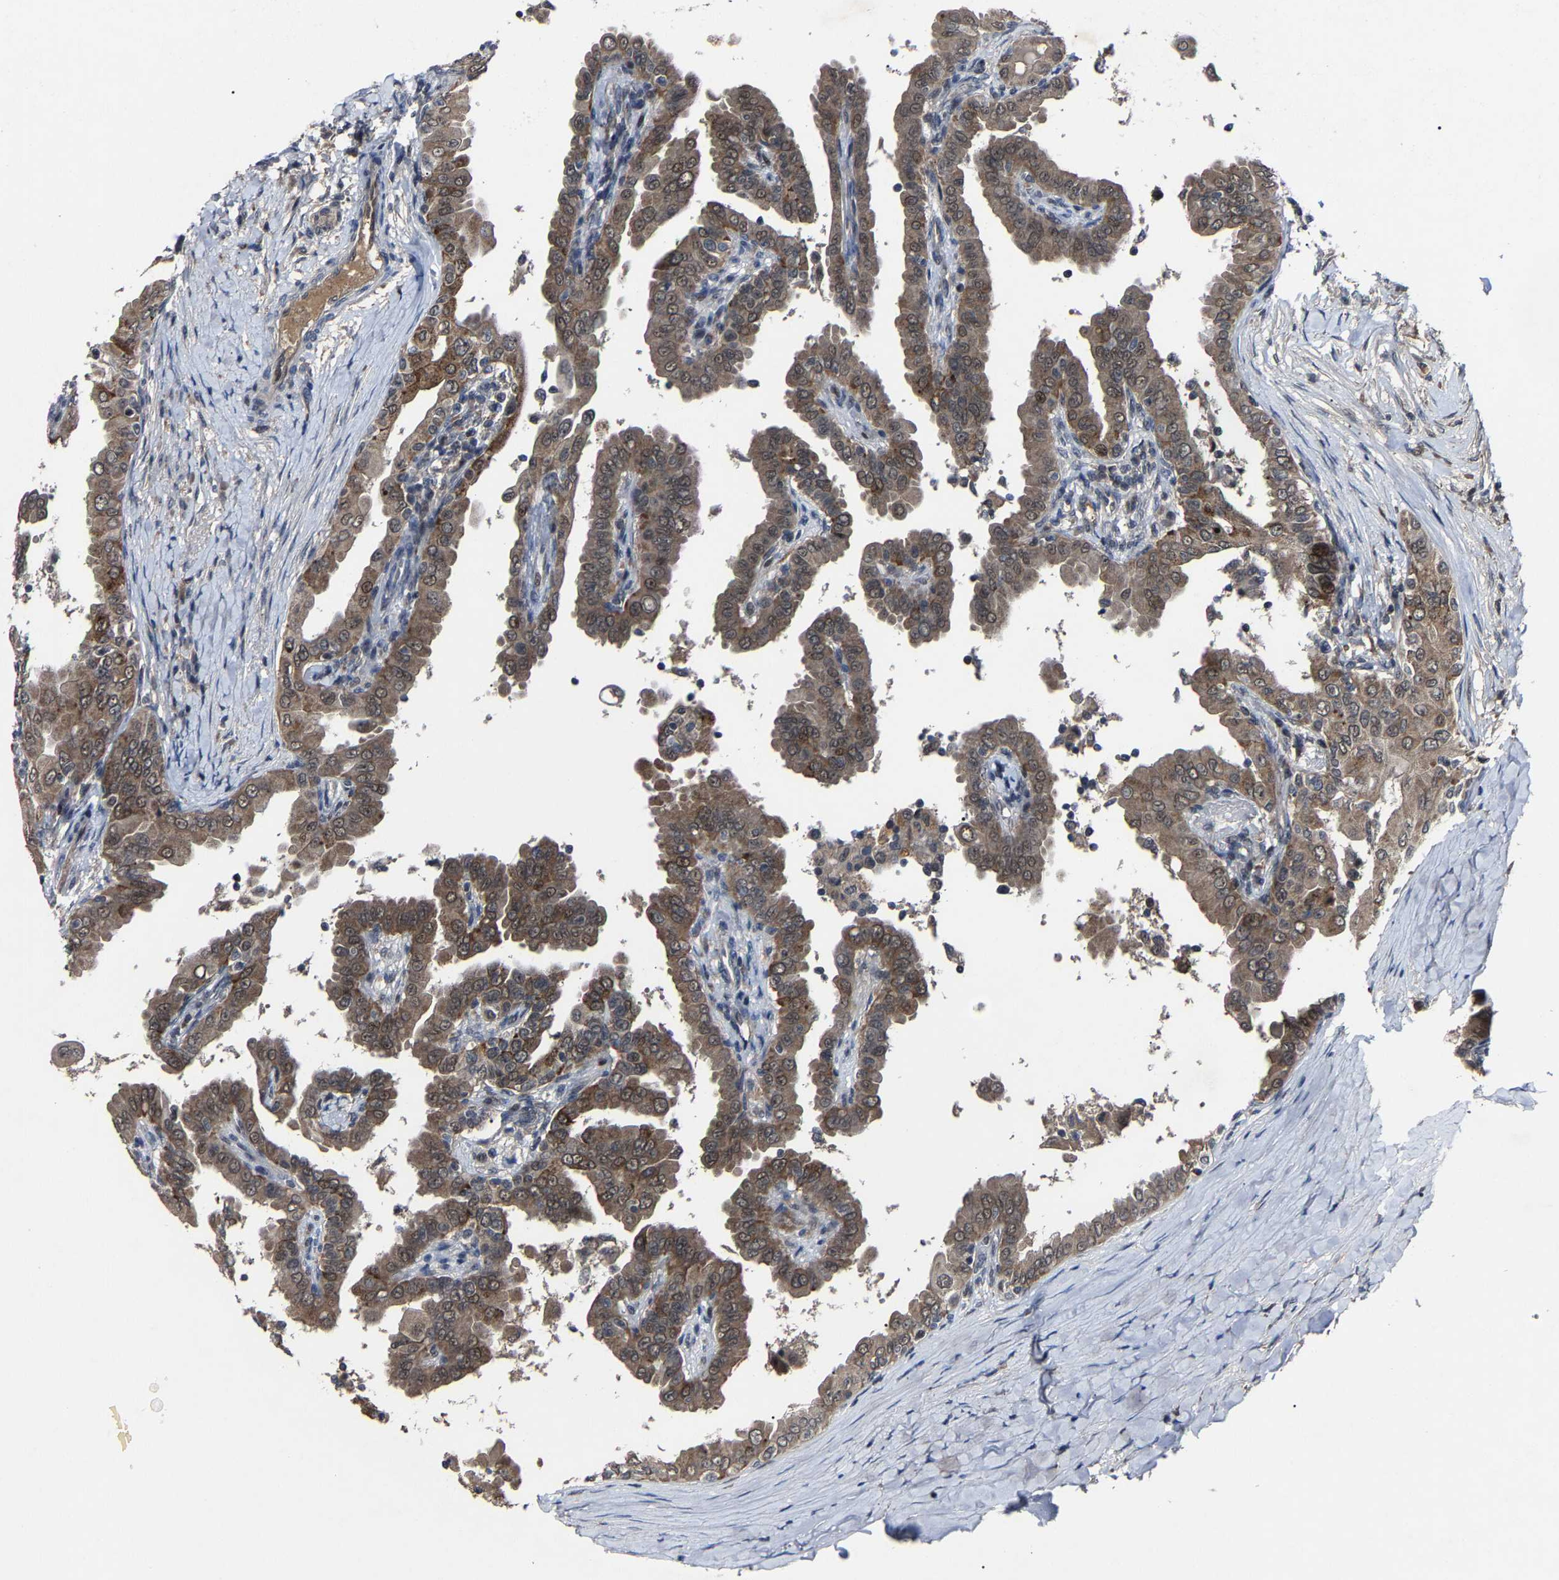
{"staining": {"intensity": "moderate", "quantity": ">75%", "location": "cytoplasmic/membranous,nuclear"}, "tissue": "thyroid cancer", "cell_type": "Tumor cells", "image_type": "cancer", "snomed": [{"axis": "morphology", "description": "Papillary adenocarcinoma, NOS"}, {"axis": "topography", "description": "Thyroid gland"}], "caption": "Protein expression analysis of thyroid cancer exhibits moderate cytoplasmic/membranous and nuclear positivity in approximately >75% of tumor cells.", "gene": "LSM8", "patient": {"sex": "male", "age": 33}}